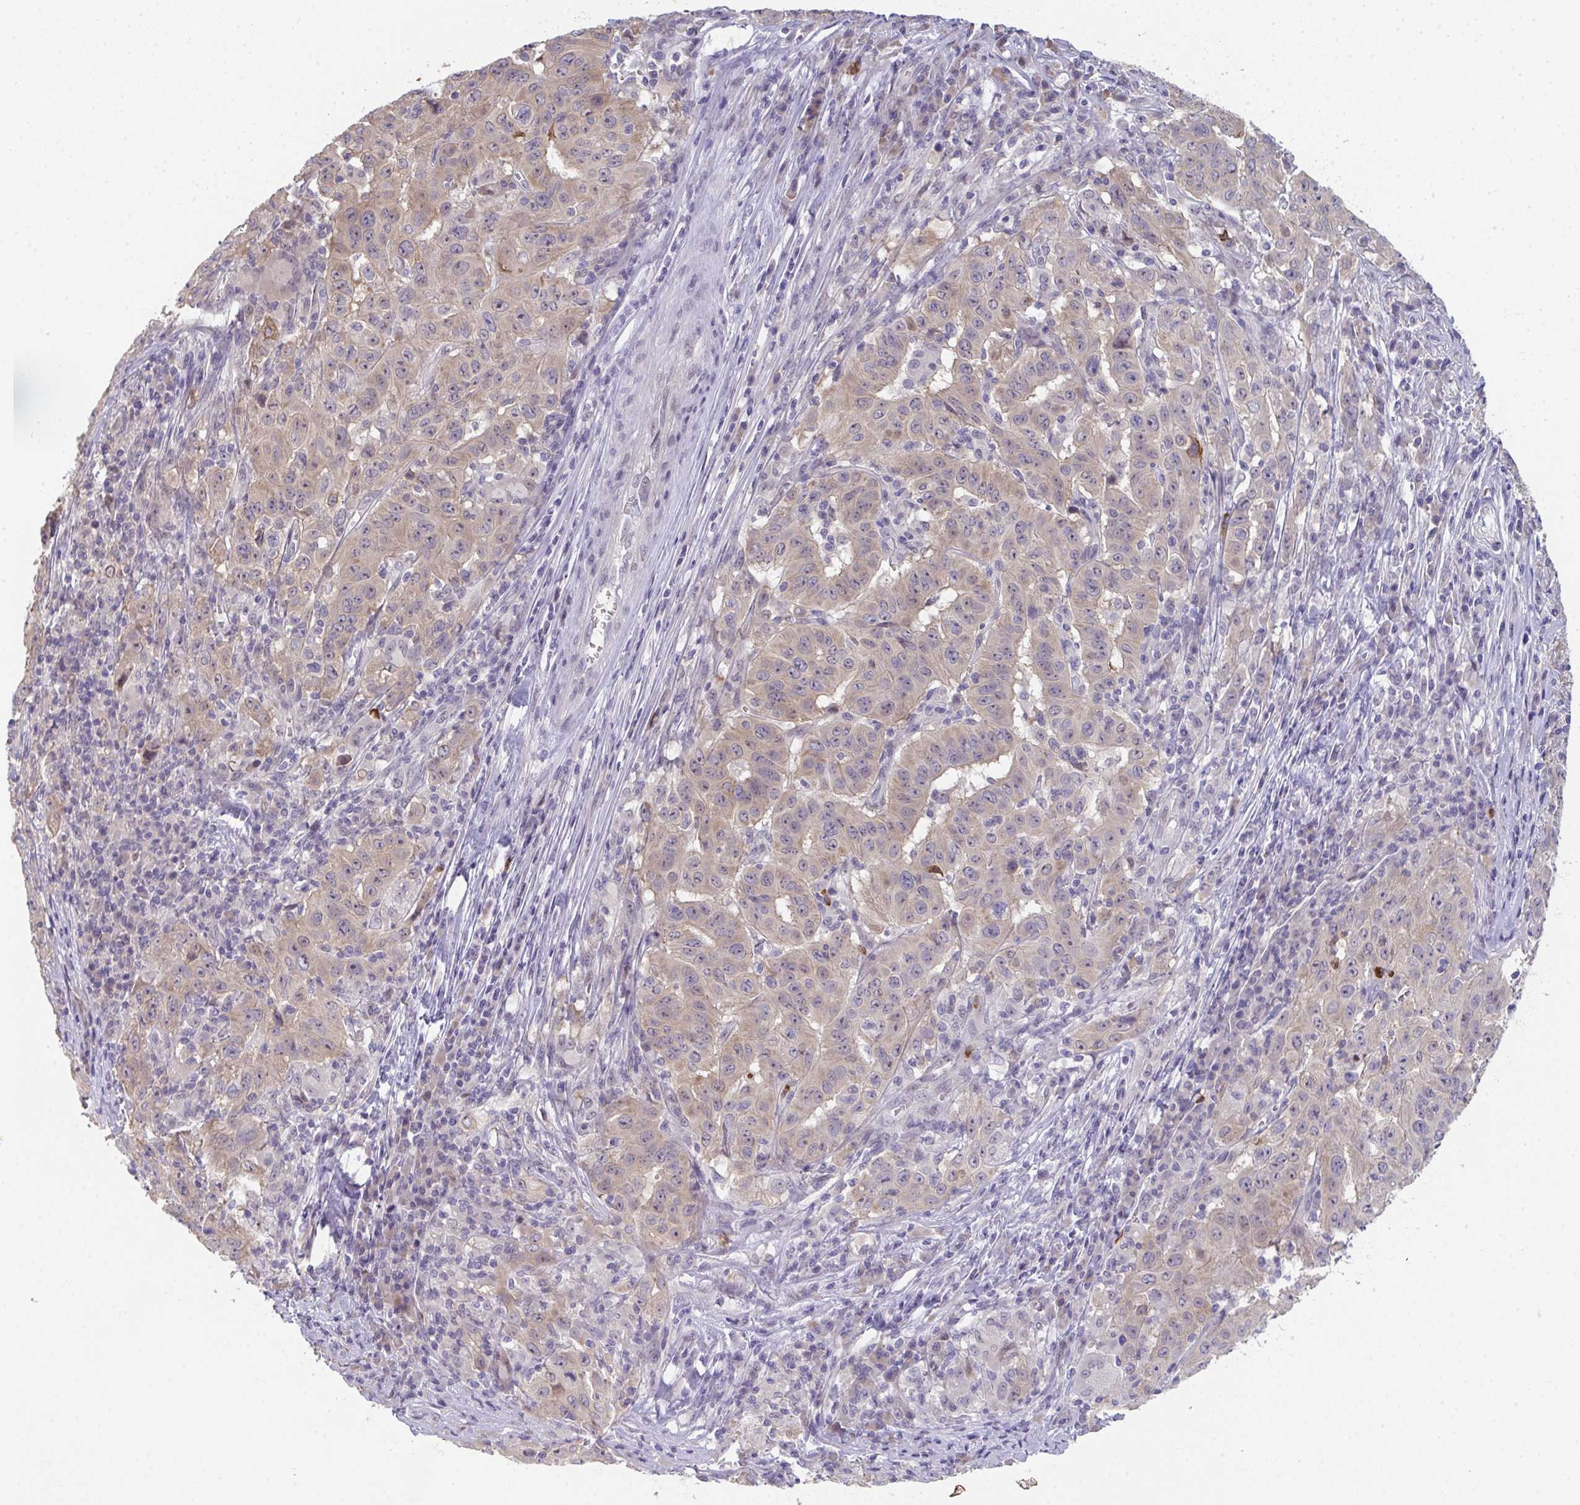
{"staining": {"intensity": "weak", "quantity": "25%-75%", "location": "cytoplasmic/membranous,nuclear"}, "tissue": "pancreatic cancer", "cell_type": "Tumor cells", "image_type": "cancer", "snomed": [{"axis": "morphology", "description": "Adenocarcinoma, NOS"}, {"axis": "topography", "description": "Pancreas"}], "caption": "This histopathology image shows immunohistochemistry staining of pancreatic adenocarcinoma, with low weak cytoplasmic/membranous and nuclear staining in about 25%-75% of tumor cells.", "gene": "RIOK1", "patient": {"sex": "male", "age": 63}}